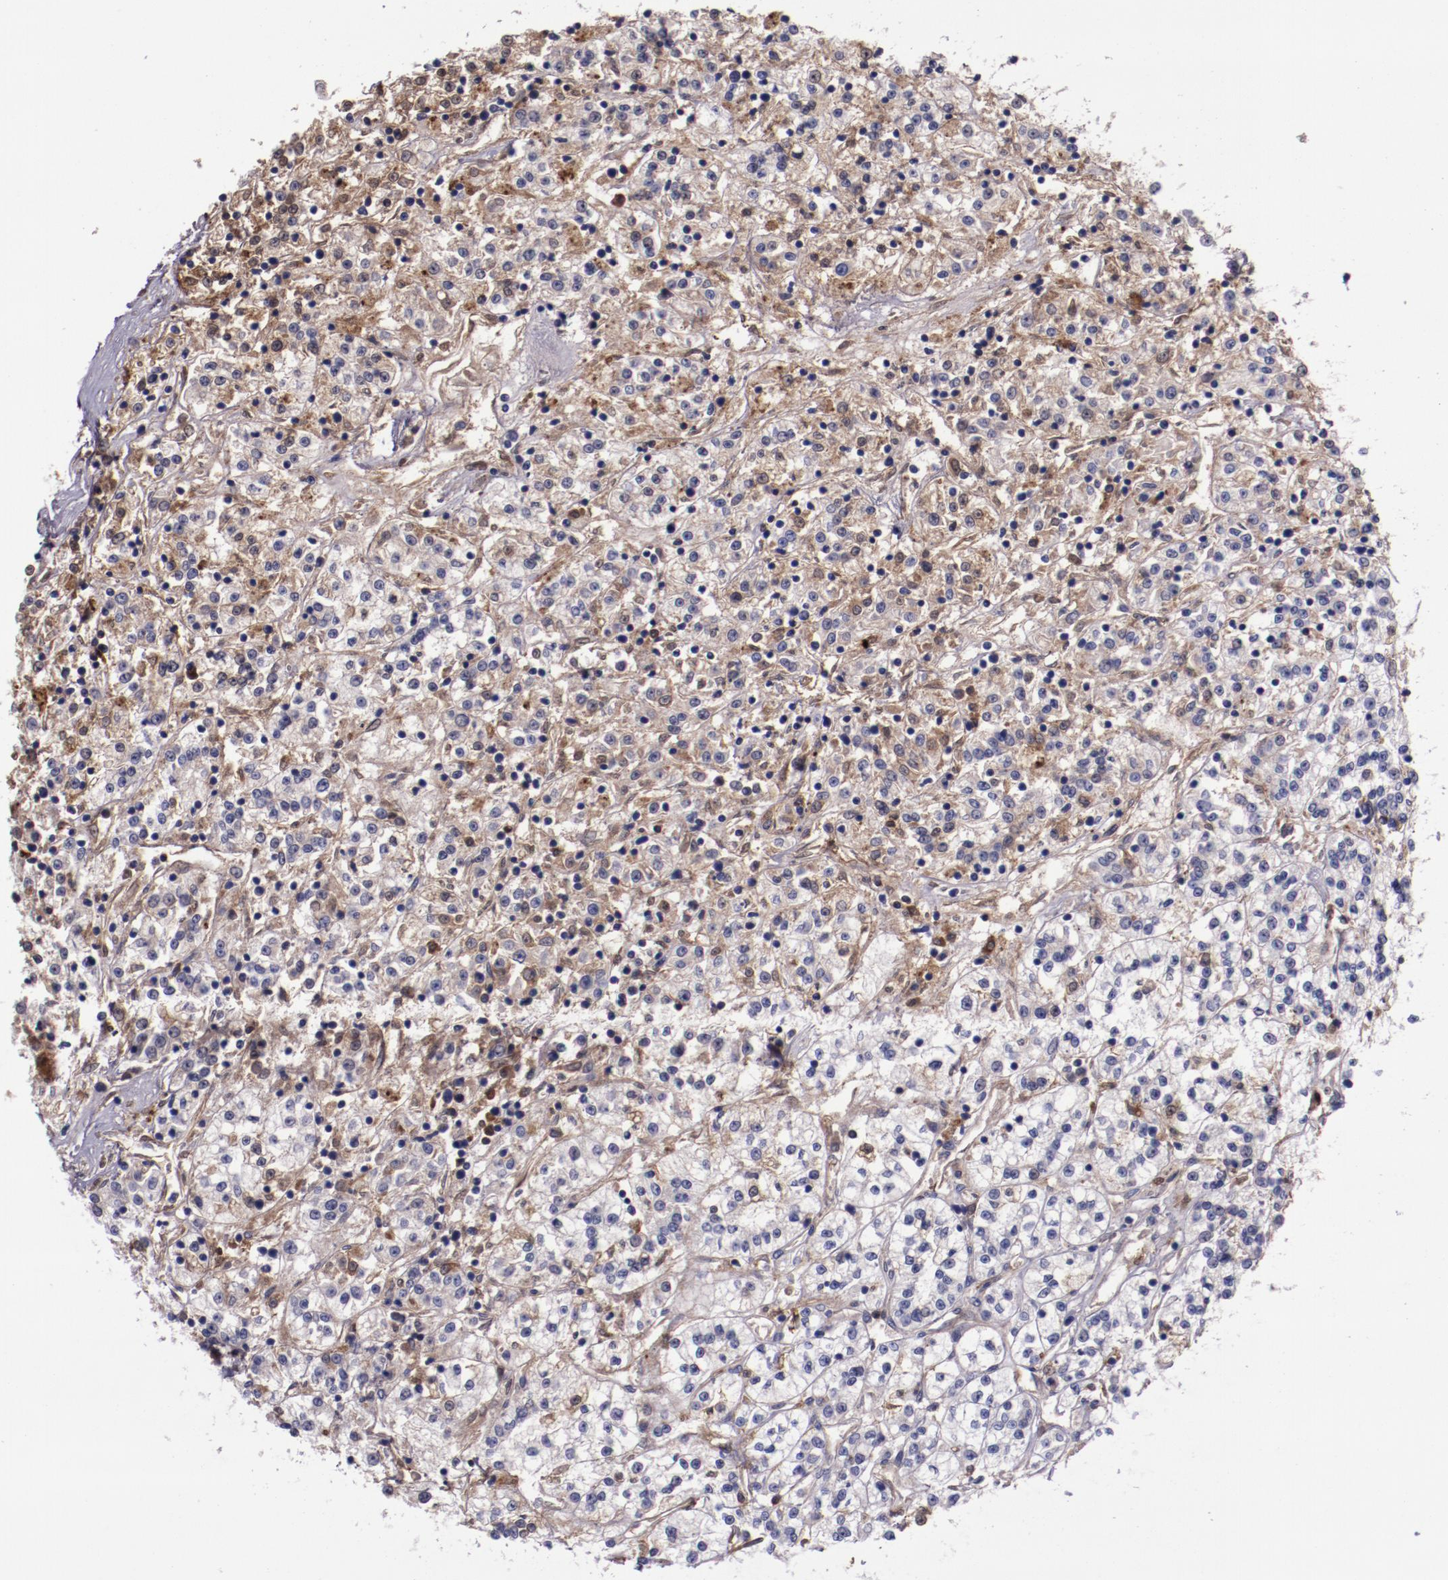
{"staining": {"intensity": "moderate", "quantity": "<25%", "location": "cytoplasmic/membranous"}, "tissue": "renal cancer", "cell_type": "Tumor cells", "image_type": "cancer", "snomed": [{"axis": "morphology", "description": "Adenocarcinoma, NOS"}, {"axis": "topography", "description": "Kidney"}], "caption": "Protein staining shows moderate cytoplasmic/membranous positivity in about <25% of tumor cells in adenocarcinoma (renal).", "gene": "APOH", "patient": {"sex": "female", "age": 76}}